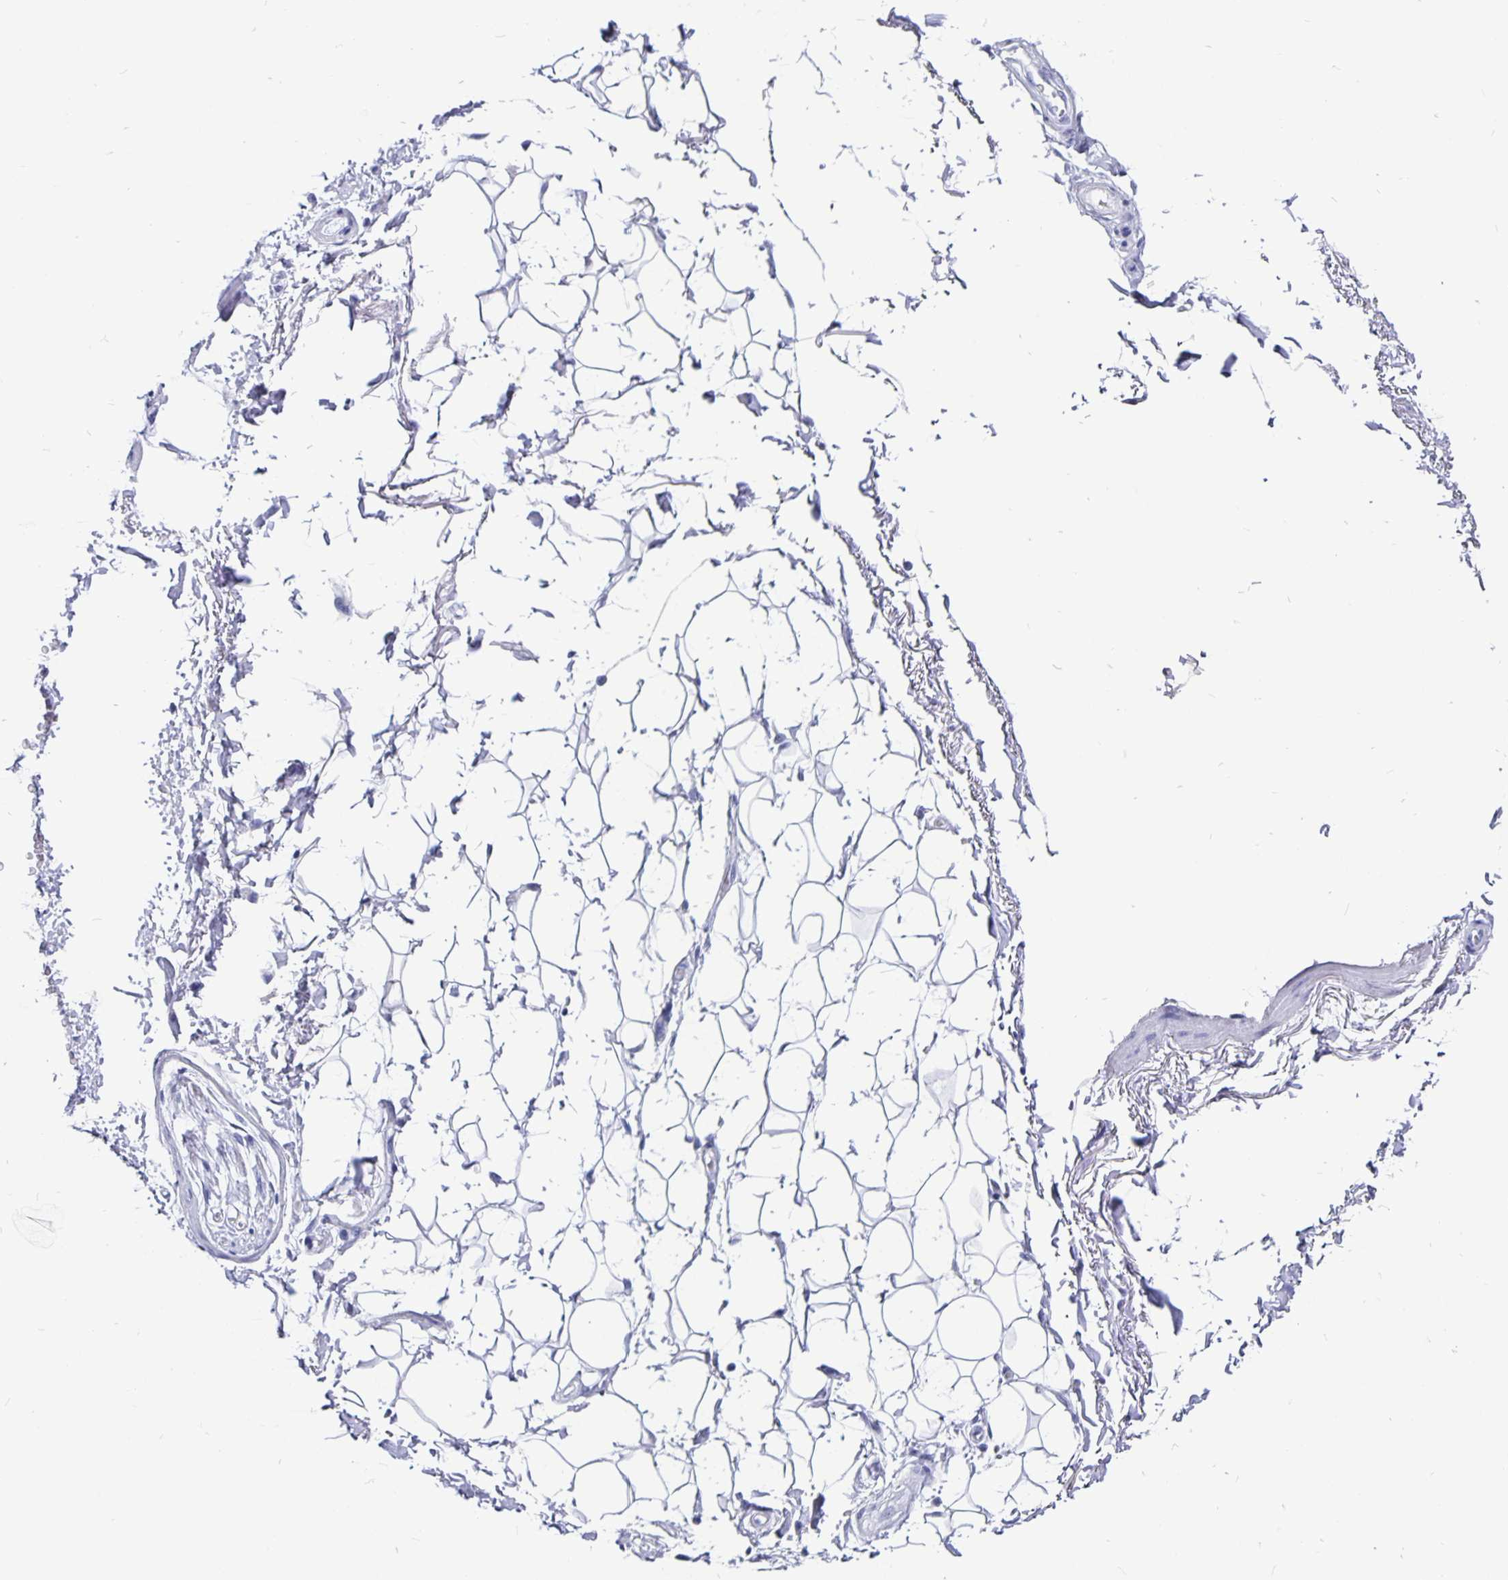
{"staining": {"intensity": "negative", "quantity": "none", "location": "none"}, "tissue": "adipose tissue", "cell_type": "Adipocytes", "image_type": "normal", "snomed": [{"axis": "morphology", "description": "Normal tissue, NOS"}, {"axis": "topography", "description": "Anal"}, {"axis": "topography", "description": "Peripheral nerve tissue"}], "caption": "Human adipose tissue stained for a protein using IHC reveals no expression in adipocytes.", "gene": "ODF3B", "patient": {"sex": "male", "age": 51}}